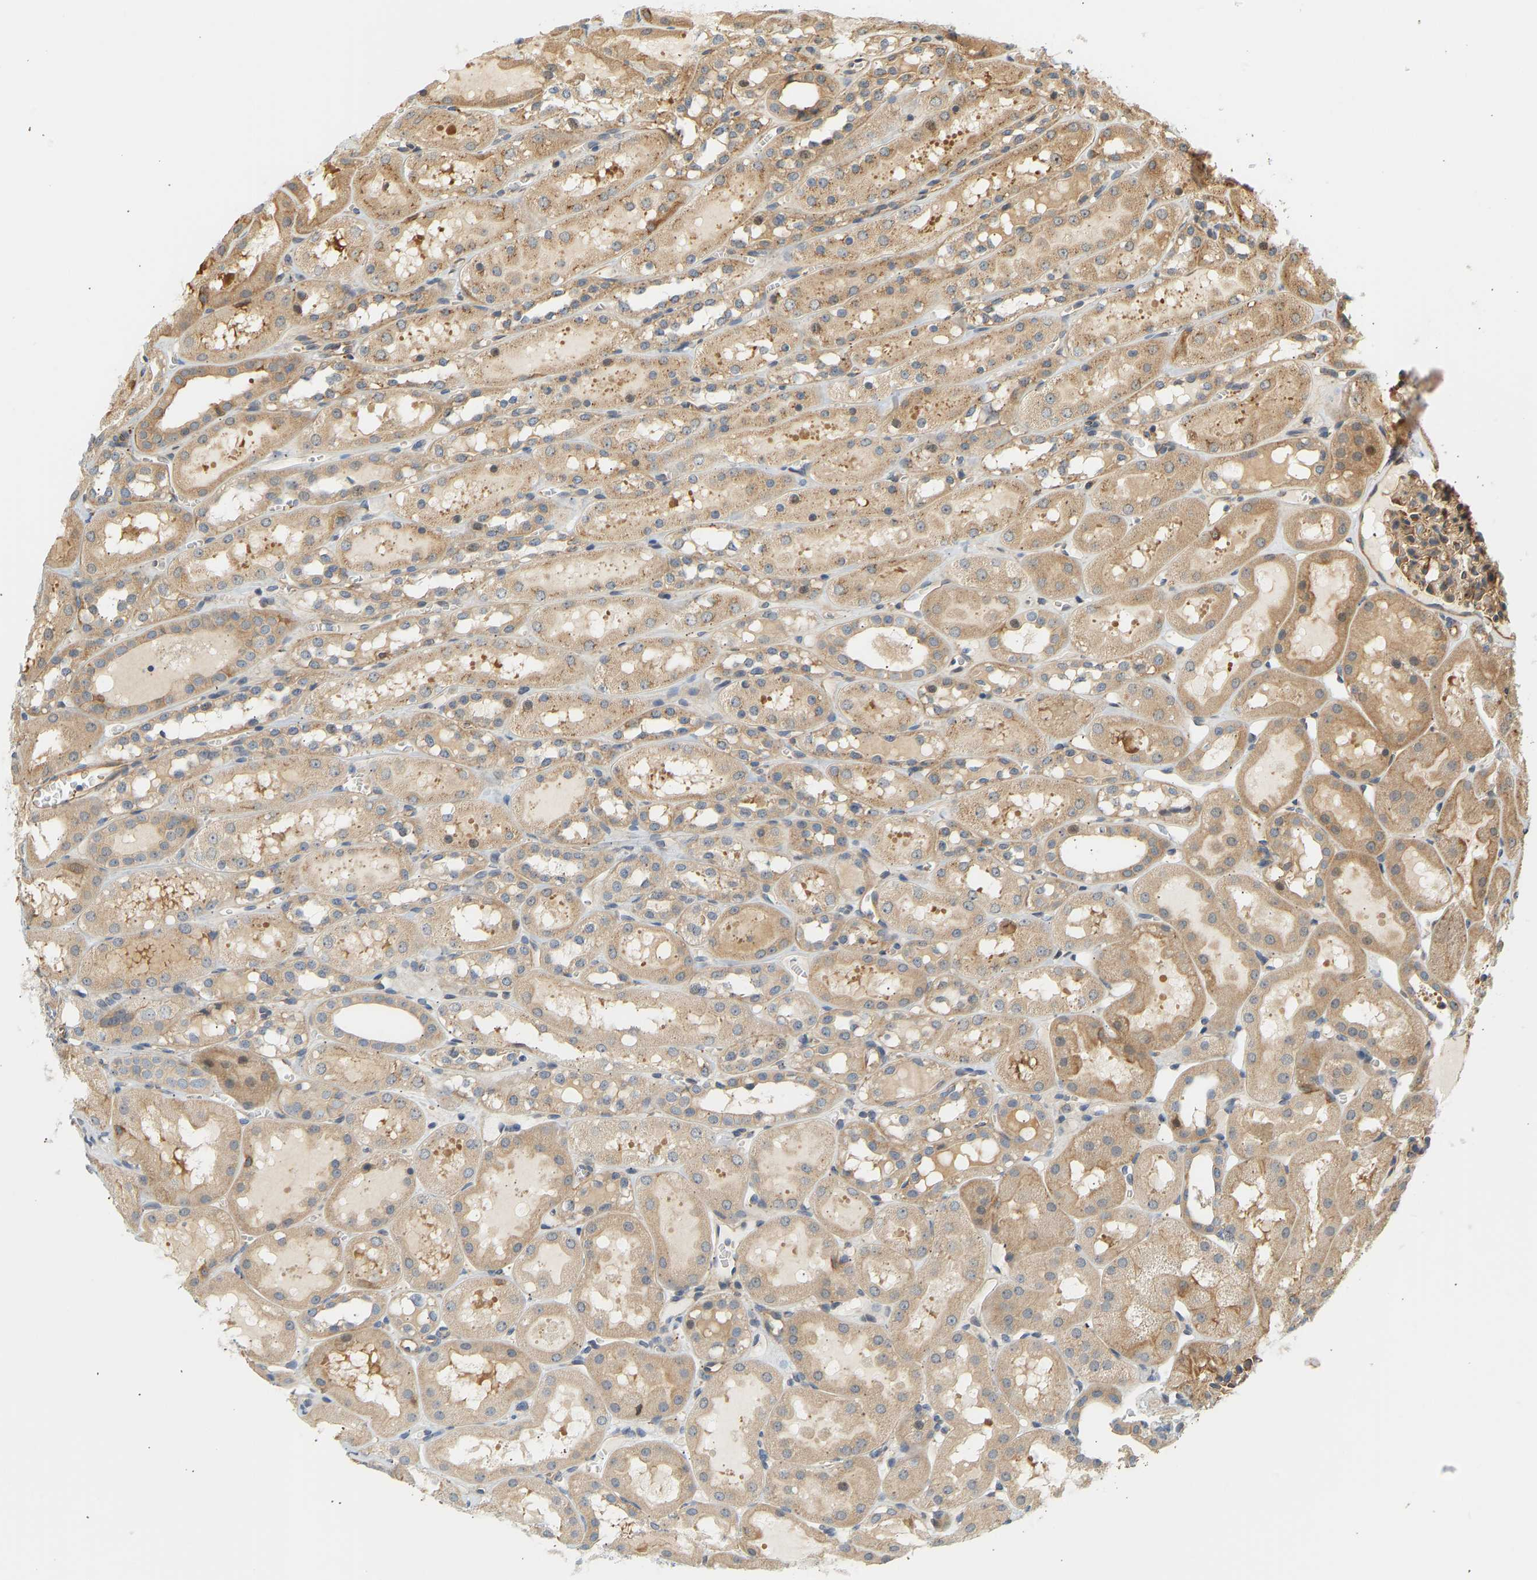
{"staining": {"intensity": "weak", "quantity": ">75%", "location": "cytoplasmic/membranous"}, "tissue": "kidney", "cell_type": "Cells in glomeruli", "image_type": "normal", "snomed": [{"axis": "morphology", "description": "Normal tissue, NOS"}, {"axis": "topography", "description": "Kidney"}, {"axis": "topography", "description": "Urinary bladder"}], "caption": "Immunohistochemistry (IHC) (DAB) staining of unremarkable human kidney exhibits weak cytoplasmic/membranous protein expression in about >75% of cells in glomeruli. The protein of interest is stained brown, and the nuclei are stained in blue (DAB (3,3'-diaminobenzidine) IHC with brightfield microscopy, high magnification).", "gene": "CEP57", "patient": {"sex": "male", "age": 16}}